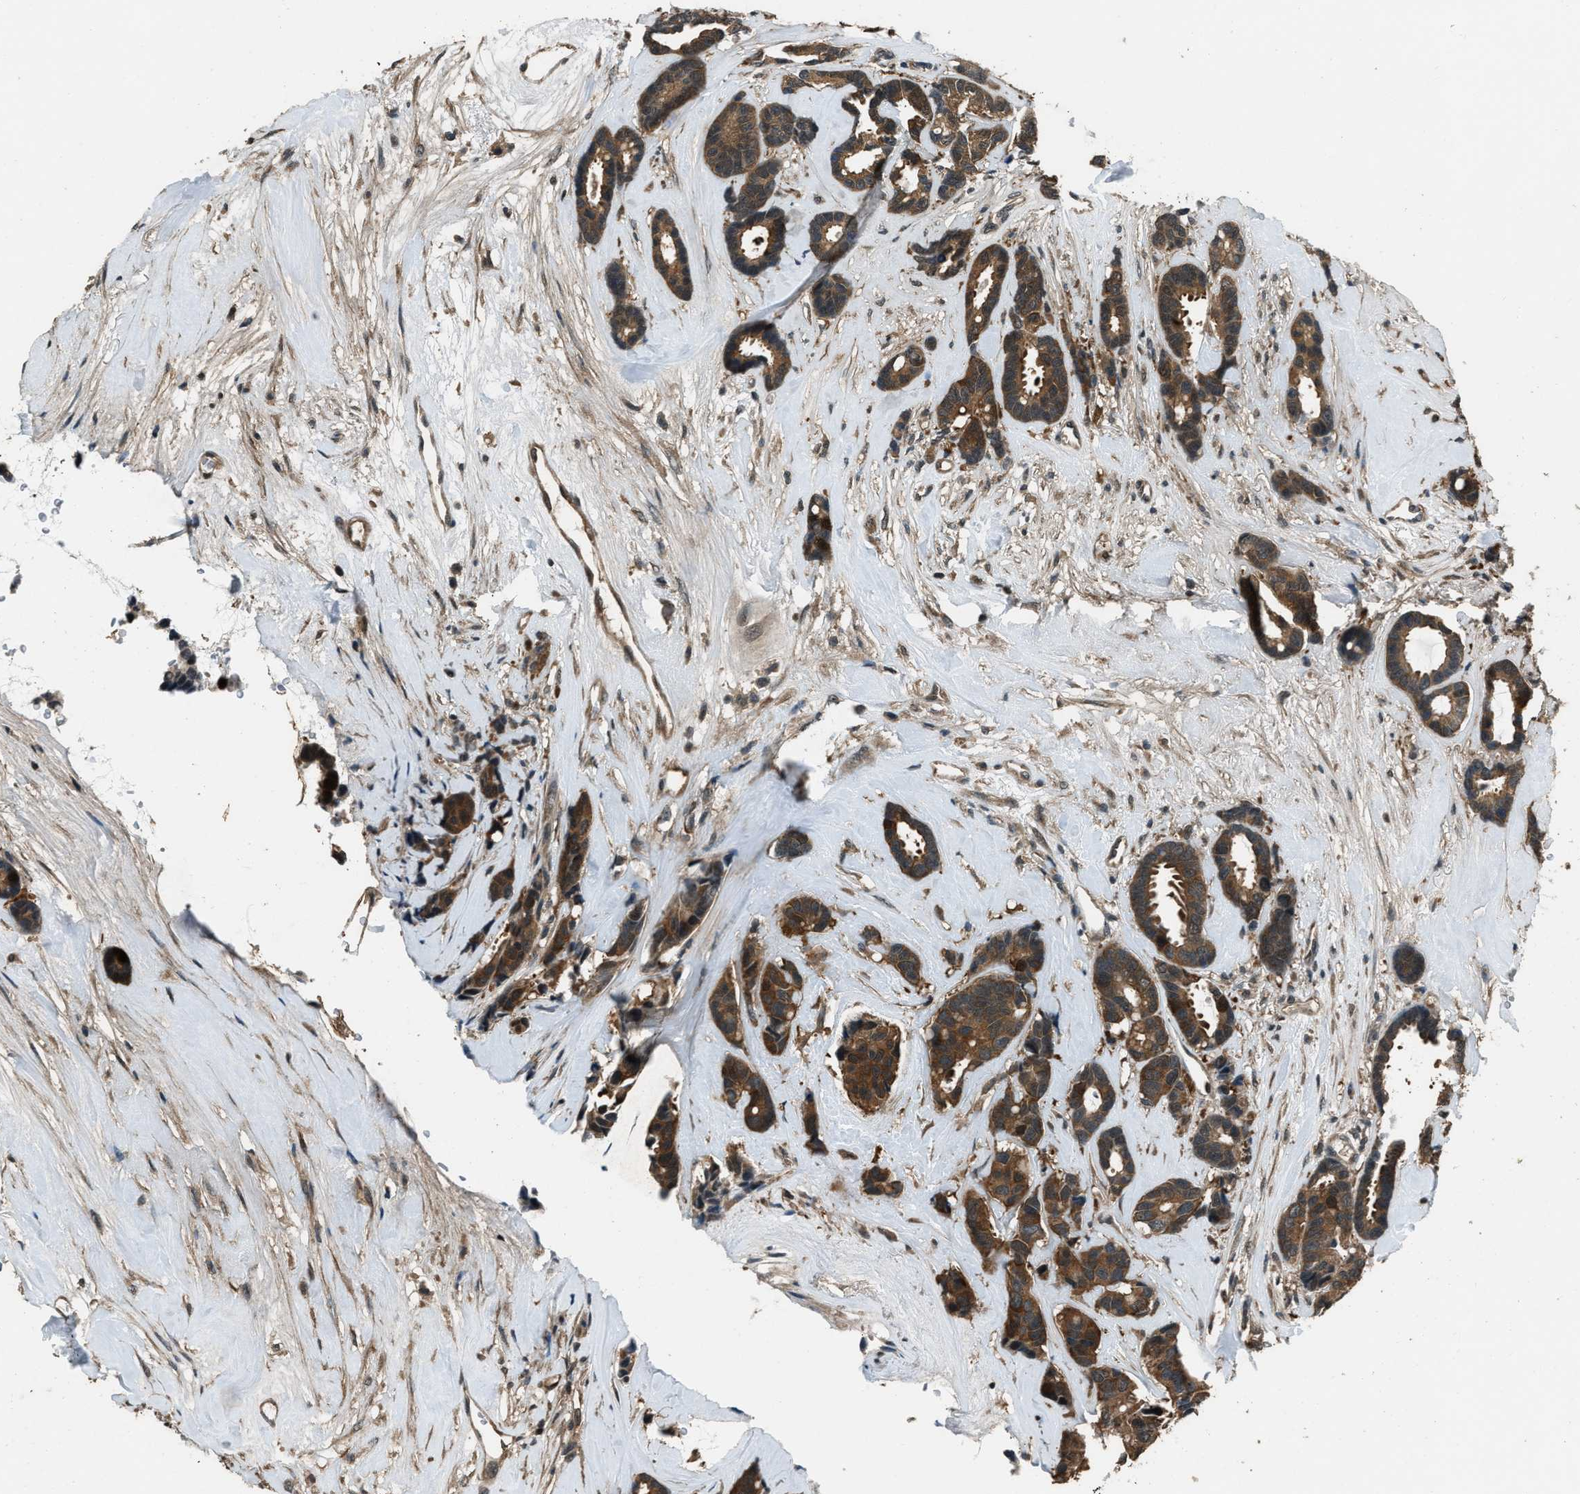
{"staining": {"intensity": "strong", "quantity": ">75%", "location": "cytoplasmic/membranous"}, "tissue": "breast cancer", "cell_type": "Tumor cells", "image_type": "cancer", "snomed": [{"axis": "morphology", "description": "Duct carcinoma"}, {"axis": "topography", "description": "Breast"}], "caption": "Breast cancer stained for a protein reveals strong cytoplasmic/membranous positivity in tumor cells.", "gene": "NUDCD3", "patient": {"sex": "female", "age": 87}}